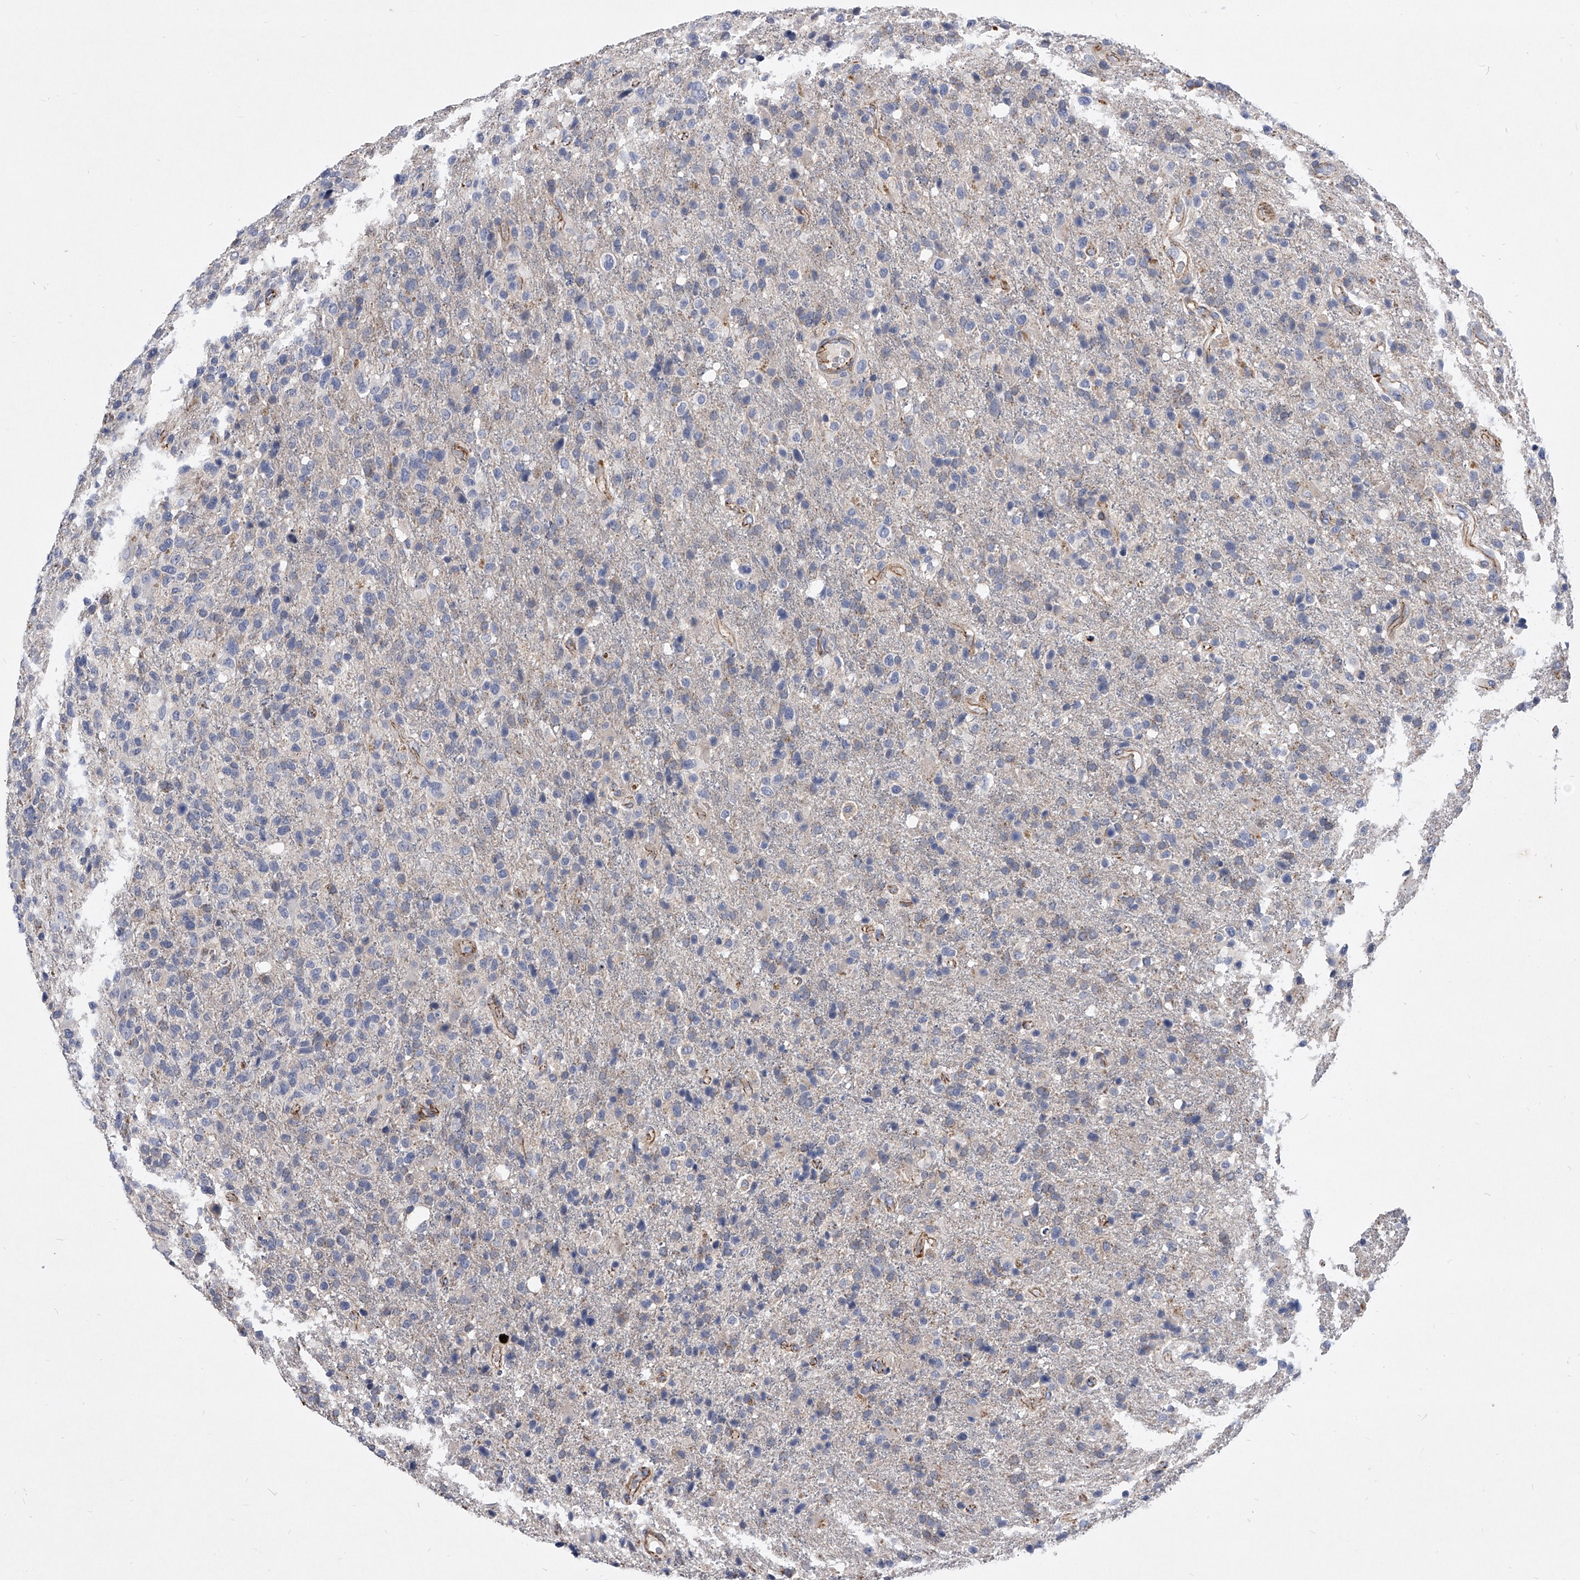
{"staining": {"intensity": "negative", "quantity": "none", "location": "none"}, "tissue": "glioma", "cell_type": "Tumor cells", "image_type": "cancer", "snomed": [{"axis": "morphology", "description": "Glioma, malignant, High grade"}, {"axis": "topography", "description": "Brain"}], "caption": "Glioma was stained to show a protein in brown. There is no significant expression in tumor cells.", "gene": "MINDY4", "patient": {"sex": "male", "age": 72}}